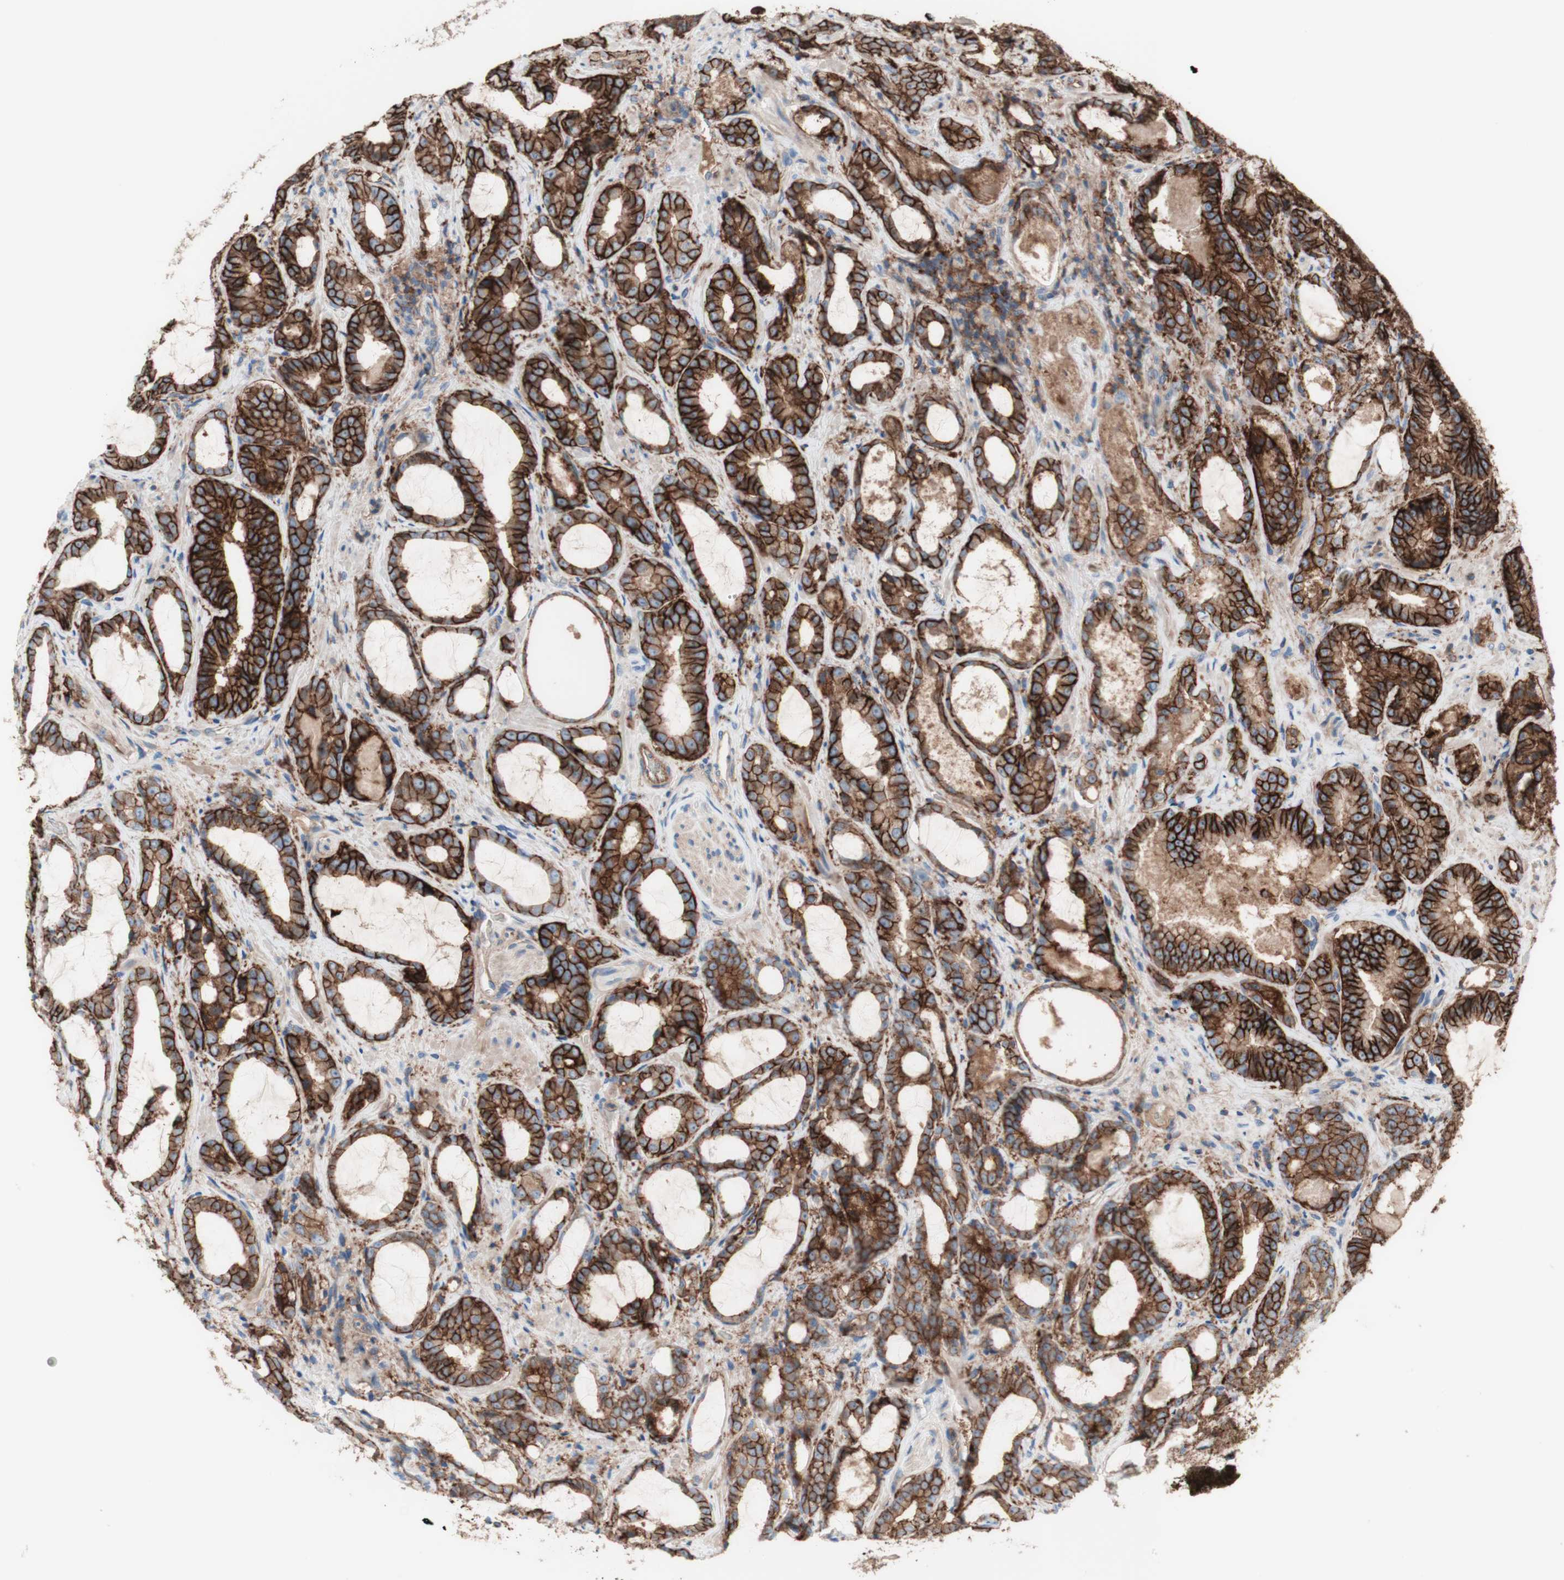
{"staining": {"intensity": "strong", "quantity": ">75%", "location": "cytoplasmic/membranous"}, "tissue": "prostate cancer", "cell_type": "Tumor cells", "image_type": "cancer", "snomed": [{"axis": "morphology", "description": "Adenocarcinoma, Low grade"}, {"axis": "topography", "description": "Prostate"}], "caption": "This is an image of immunohistochemistry staining of prostate adenocarcinoma (low-grade), which shows strong positivity in the cytoplasmic/membranous of tumor cells.", "gene": "CD46", "patient": {"sex": "male", "age": 60}}